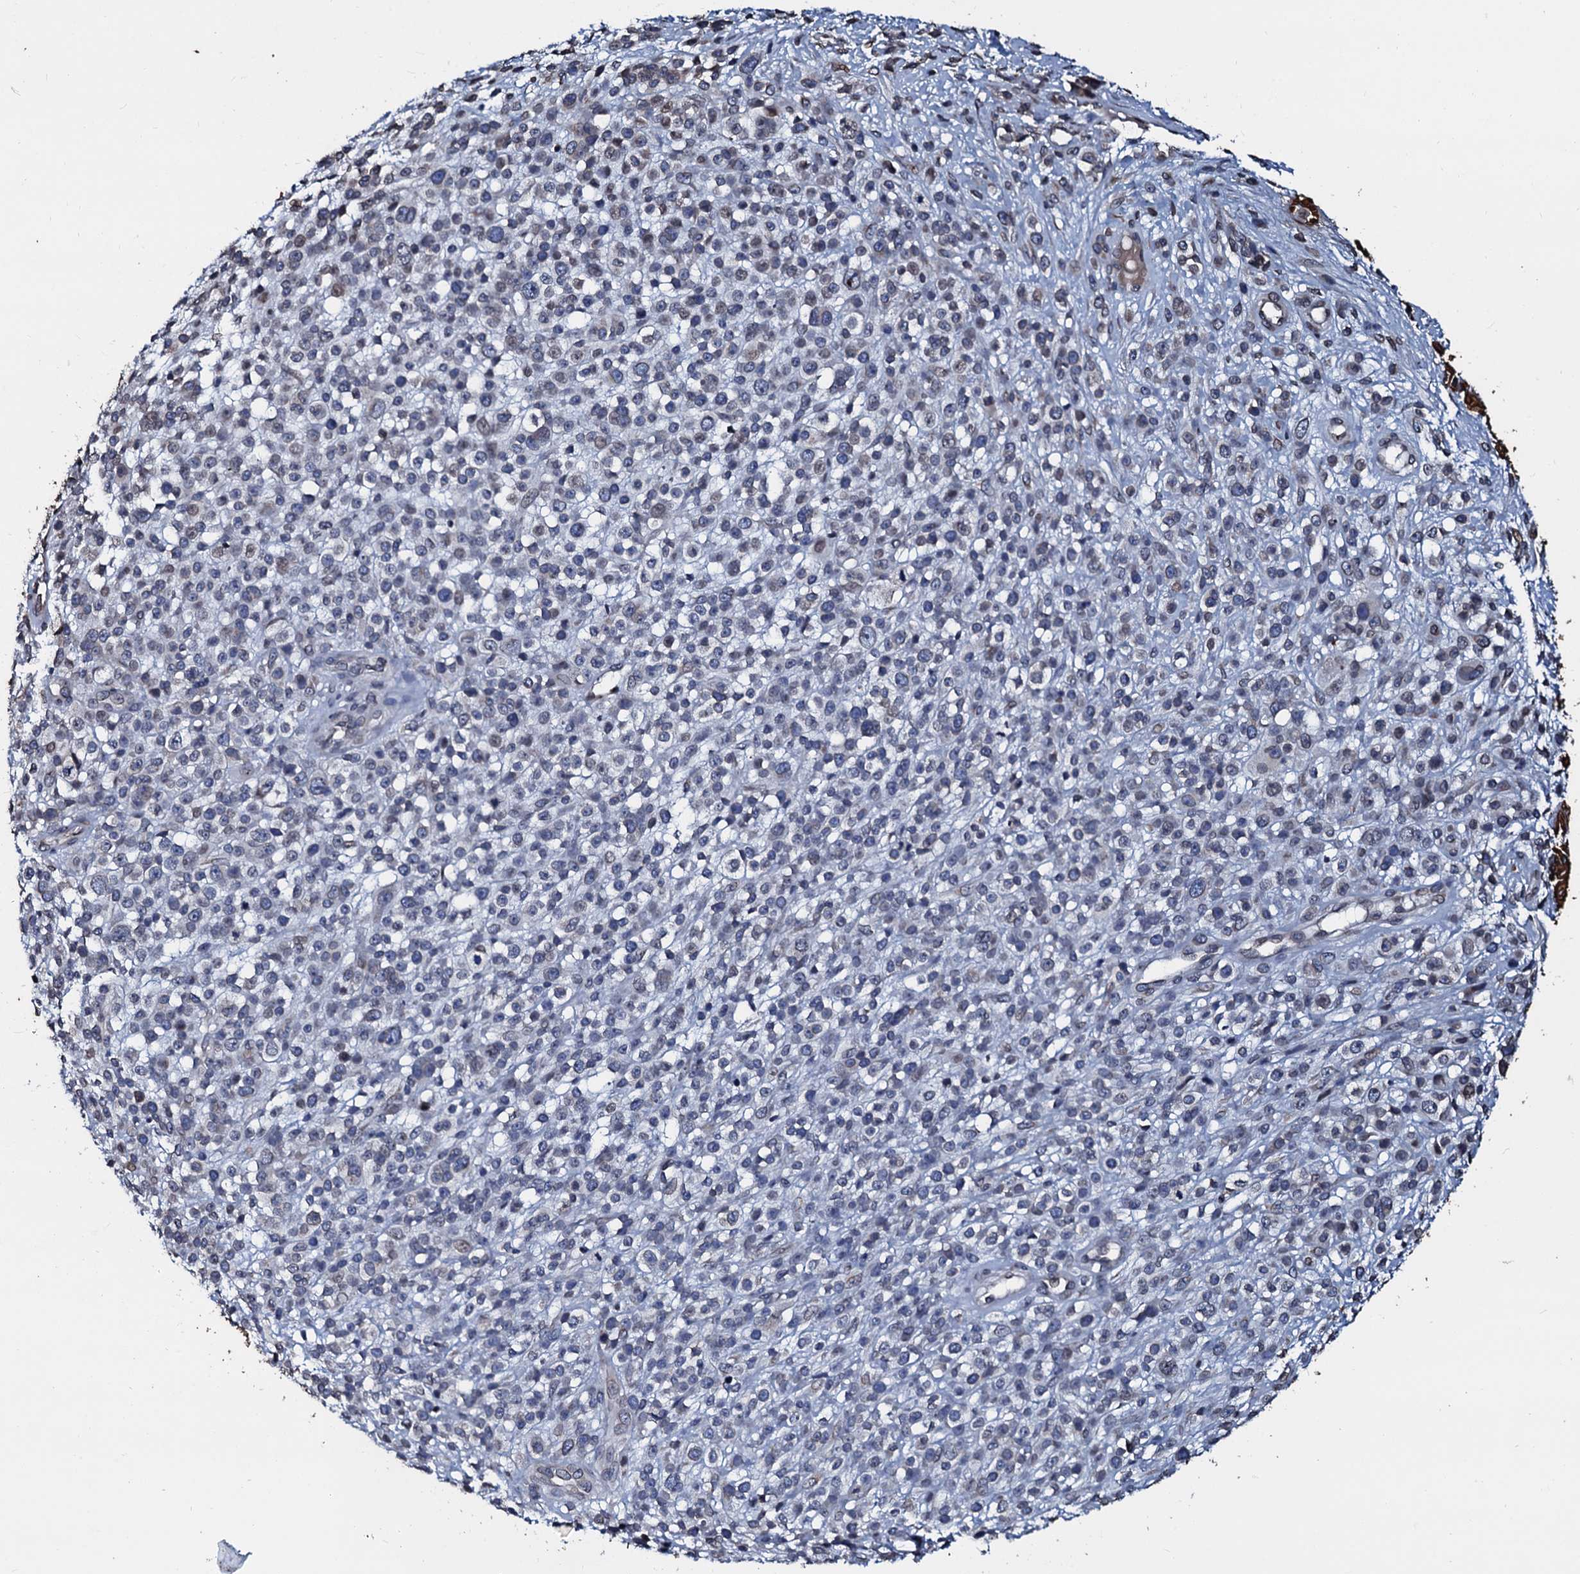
{"staining": {"intensity": "negative", "quantity": "none", "location": "none"}, "tissue": "melanoma", "cell_type": "Tumor cells", "image_type": "cancer", "snomed": [{"axis": "morphology", "description": "Malignant melanoma, NOS"}, {"axis": "topography", "description": "Skin"}], "caption": "The immunohistochemistry photomicrograph has no significant staining in tumor cells of malignant melanoma tissue. (DAB IHC, high magnification).", "gene": "NRP2", "patient": {"sex": "female", "age": 55}}